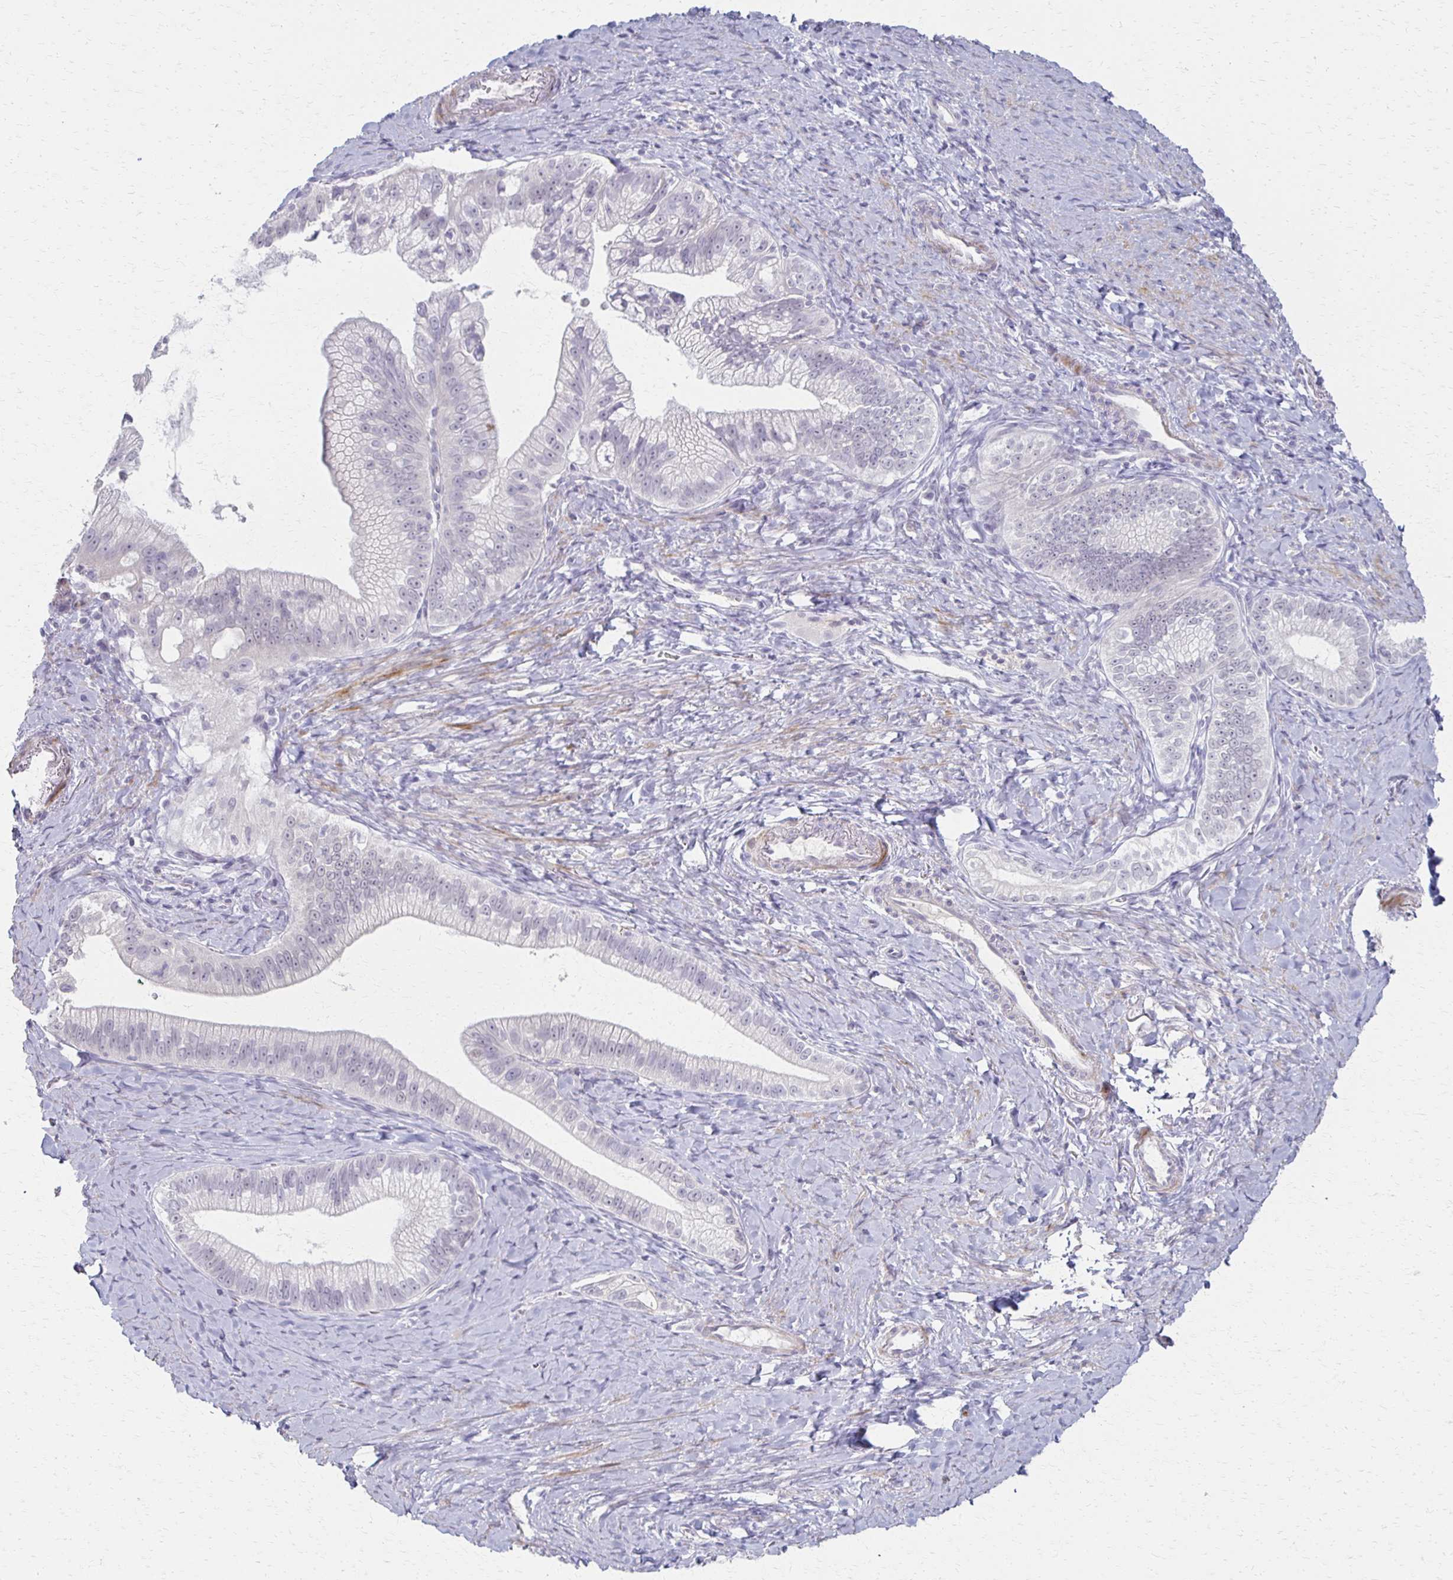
{"staining": {"intensity": "negative", "quantity": "none", "location": "none"}, "tissue": "pancreatic cancer", "cell_type": "Tumor cells", "image_type": "cancer", "snomed": [{"axis": "morphology", "description": "Adenocarcinoma, NOS"}, {"axis": "topography", "description": "Pancreas"}], "caption": "DAB (3,3'-diaminobenzidine) immunohistochemical staining of human pancreatic cancer (adenocarcinoma) displays no significant positivity in tumor cells.", "gene": "FOXO4", "patient": {"sex": "male", "age": 70}}